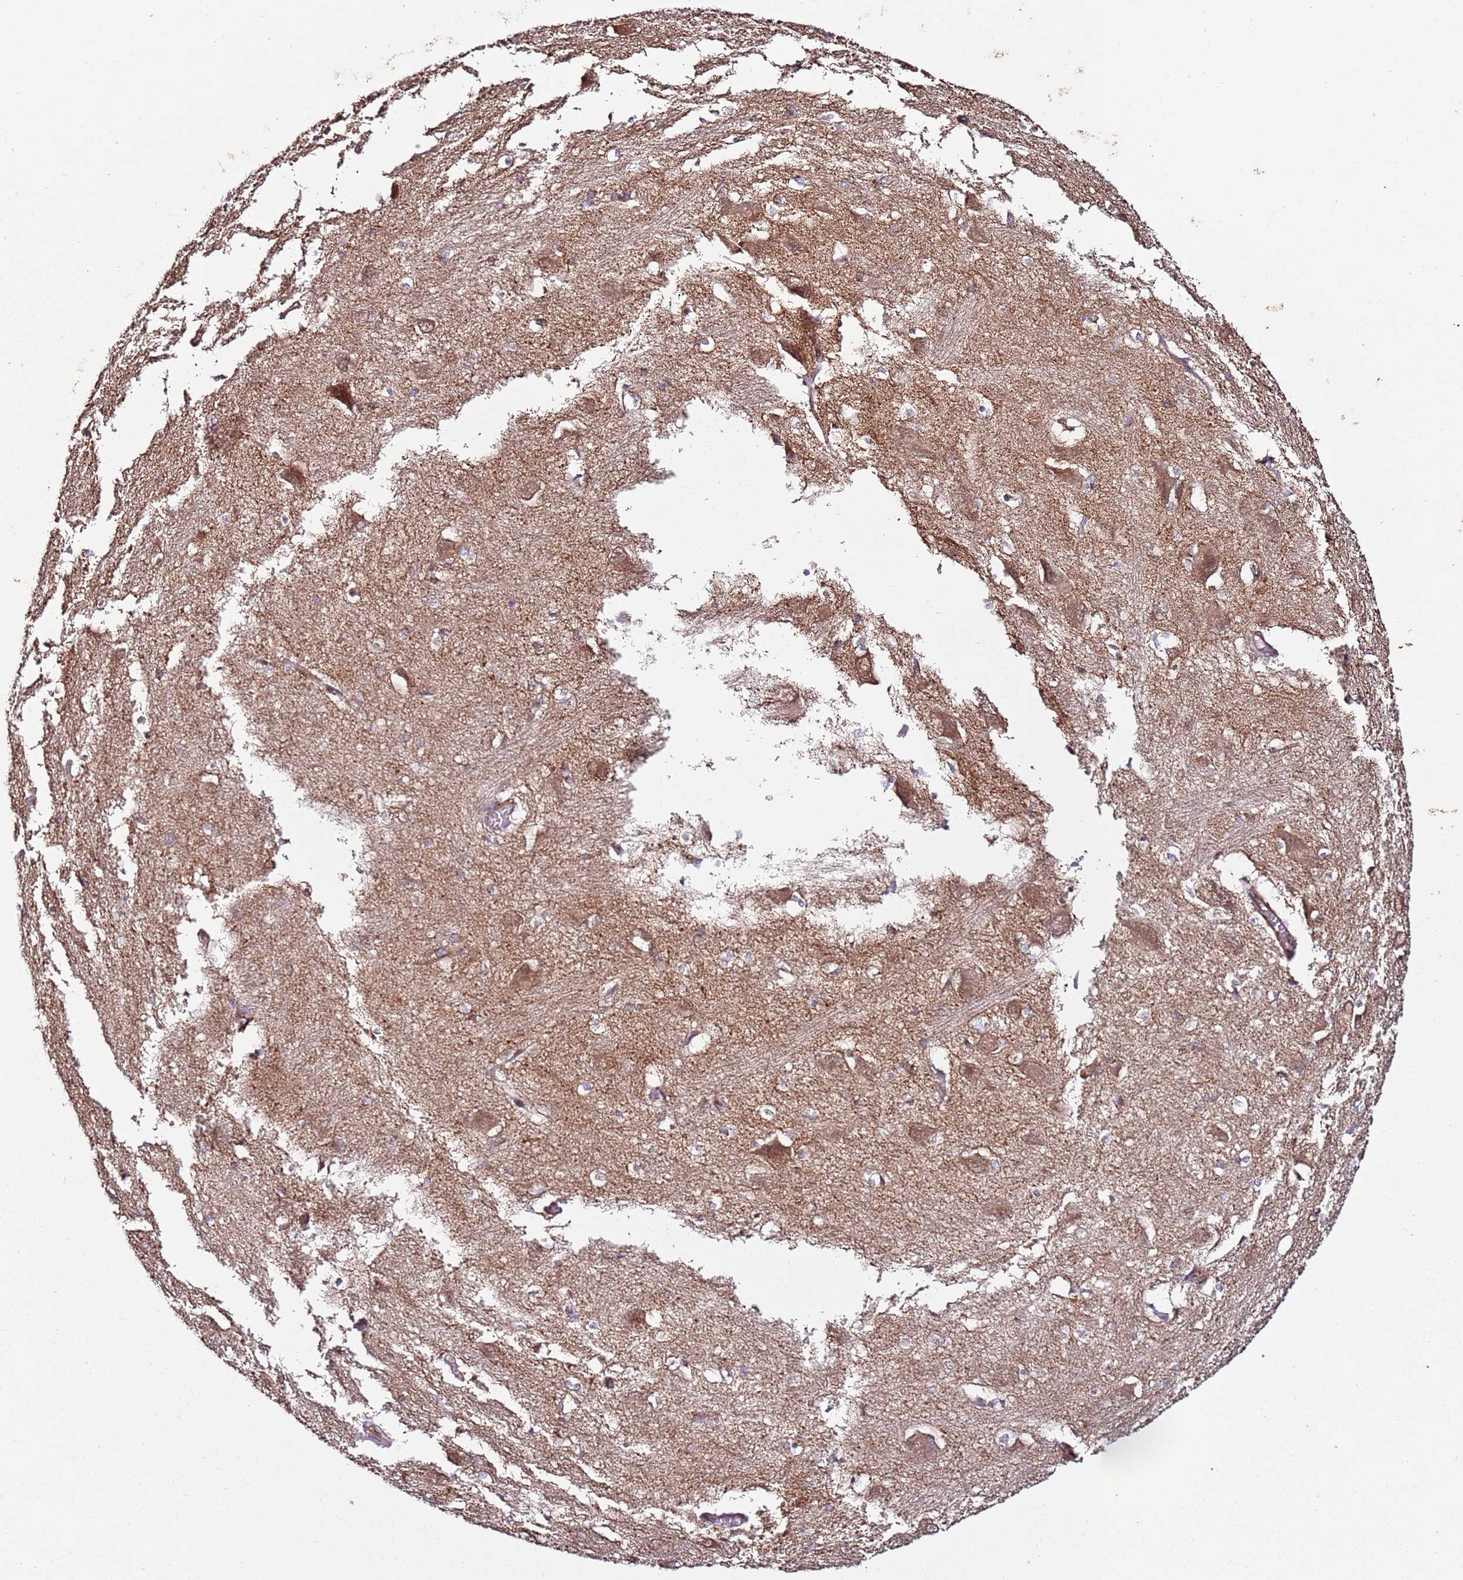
{"staining": {"intensity": "moderate", "quantity": "<25%", "location": "cytoplasmic/membranous"}, "tissue": "caudate", "cell_type": "Glial cells", "image_type": "normal", "snomed": [{"axis": "morphology", "description": "Normal tissue, NOS"}, {"axis": "topography", "description": "Lateral ventricle wall"}], "caption": "A high-resolution photomicrograph shows immunohistochemistry staining of normal caudate, which demonstrates moderate cytoplasmic/membranous expression in about <25% of glial cells. Using DAB (3,3'-diaminobenzidine) (brown) and hematoxylin (blue) stains, captured at high magnification using brightfield microscopy.", "gene": "KRTAP21", "patient": {"sex": "male", "age": 37}}